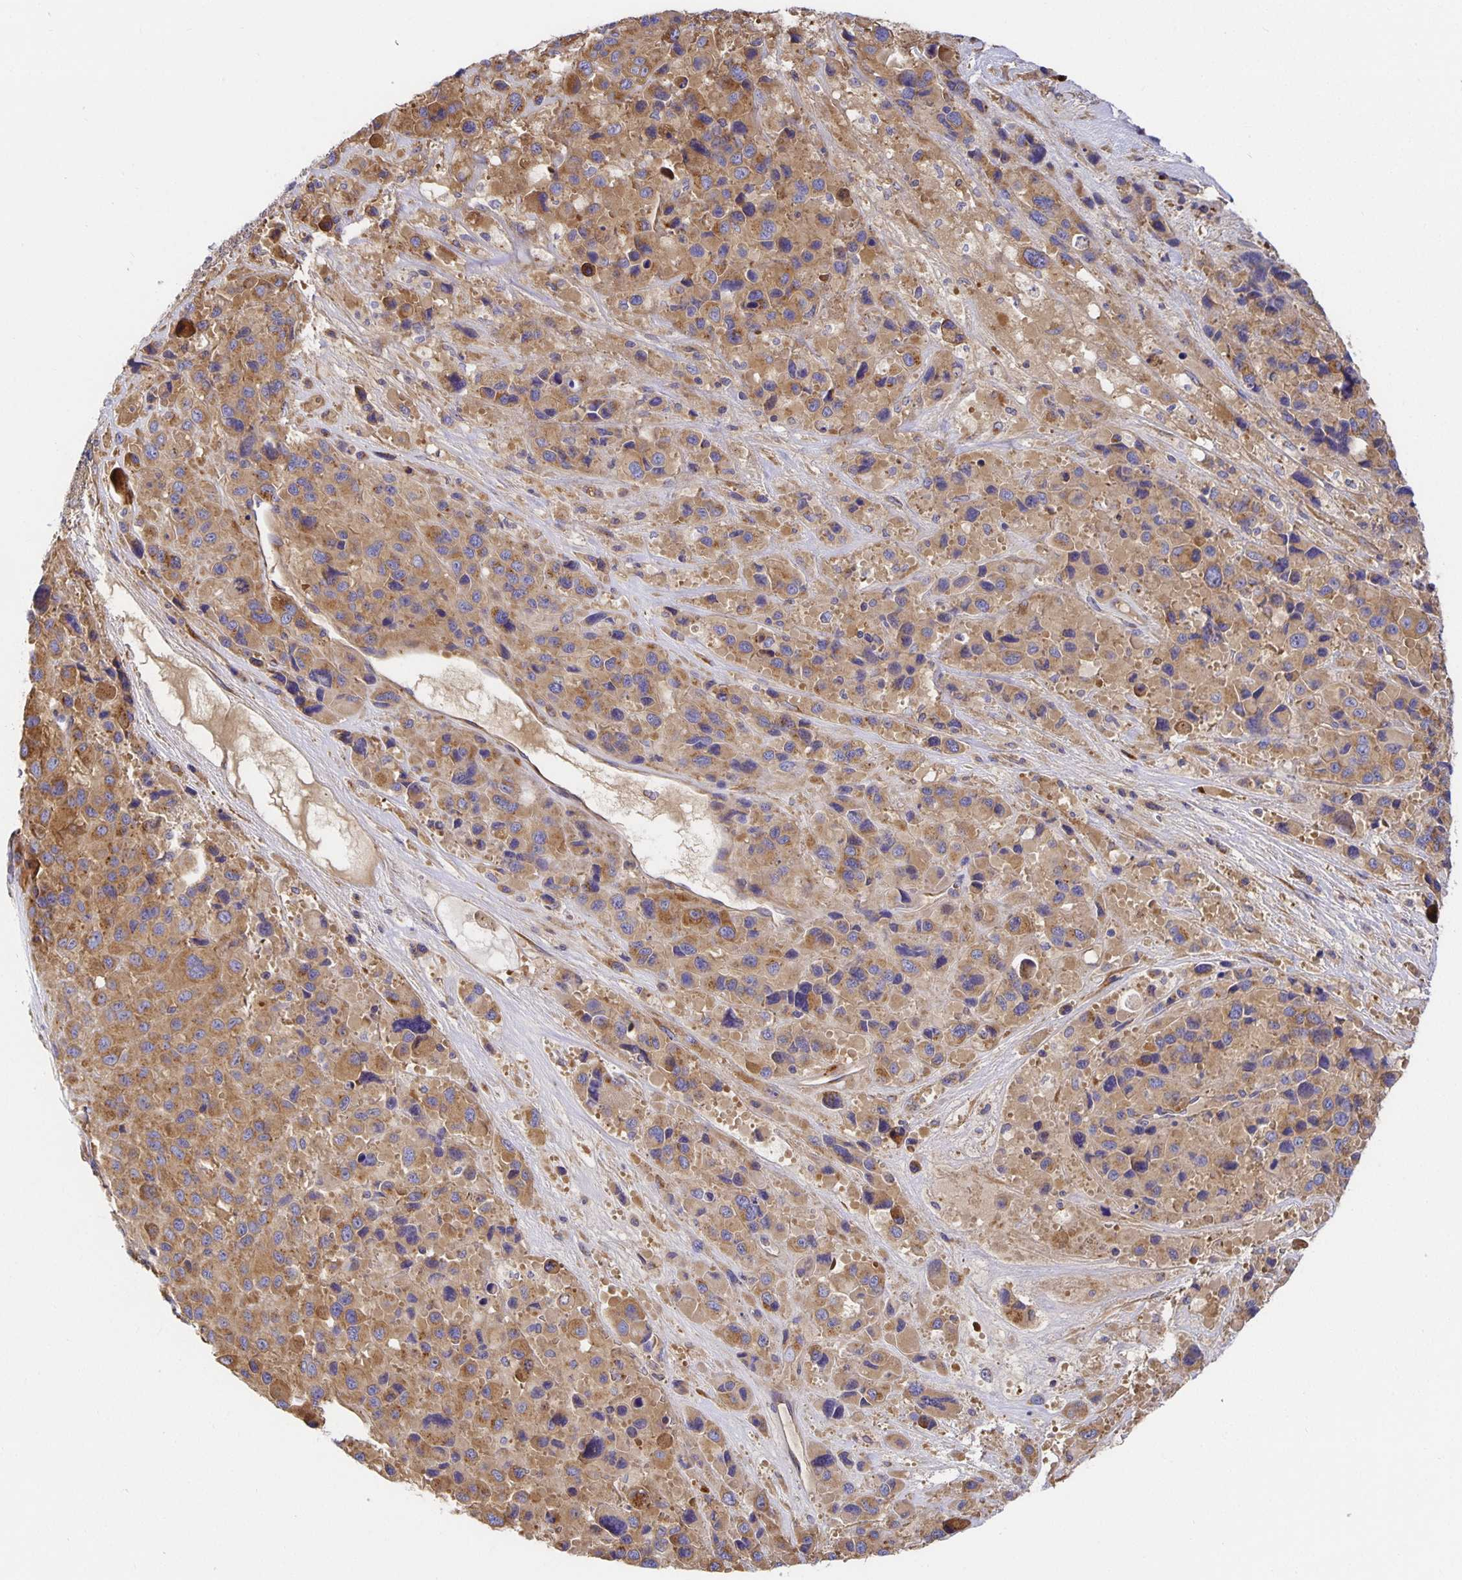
{"staining": {"intensity": "moderate", "quantity": ">75%", "location": "cytoplasmic/membranous"}, "tissue": "melanoma", "cell_type": "Tumor cells", "image_type": "cancer", "snomed": [{"axis": "morphology", "description": "Malignant melanoma, Metastatic site"}, {"axis": "topography", "description": "Lymph node"}], "caption": "Melanoma tissue exhibits moderate cytoplasmic/membranous expression in about >75% of tumor cells, visualized by immunohistochemistry. The staining is performed using DAB brown chromogen to label protein expression. The nuclei are counter-stained blue using hematoxylin.", "gene": "USO1", "patient": {"sex": "female", "age": 65}}